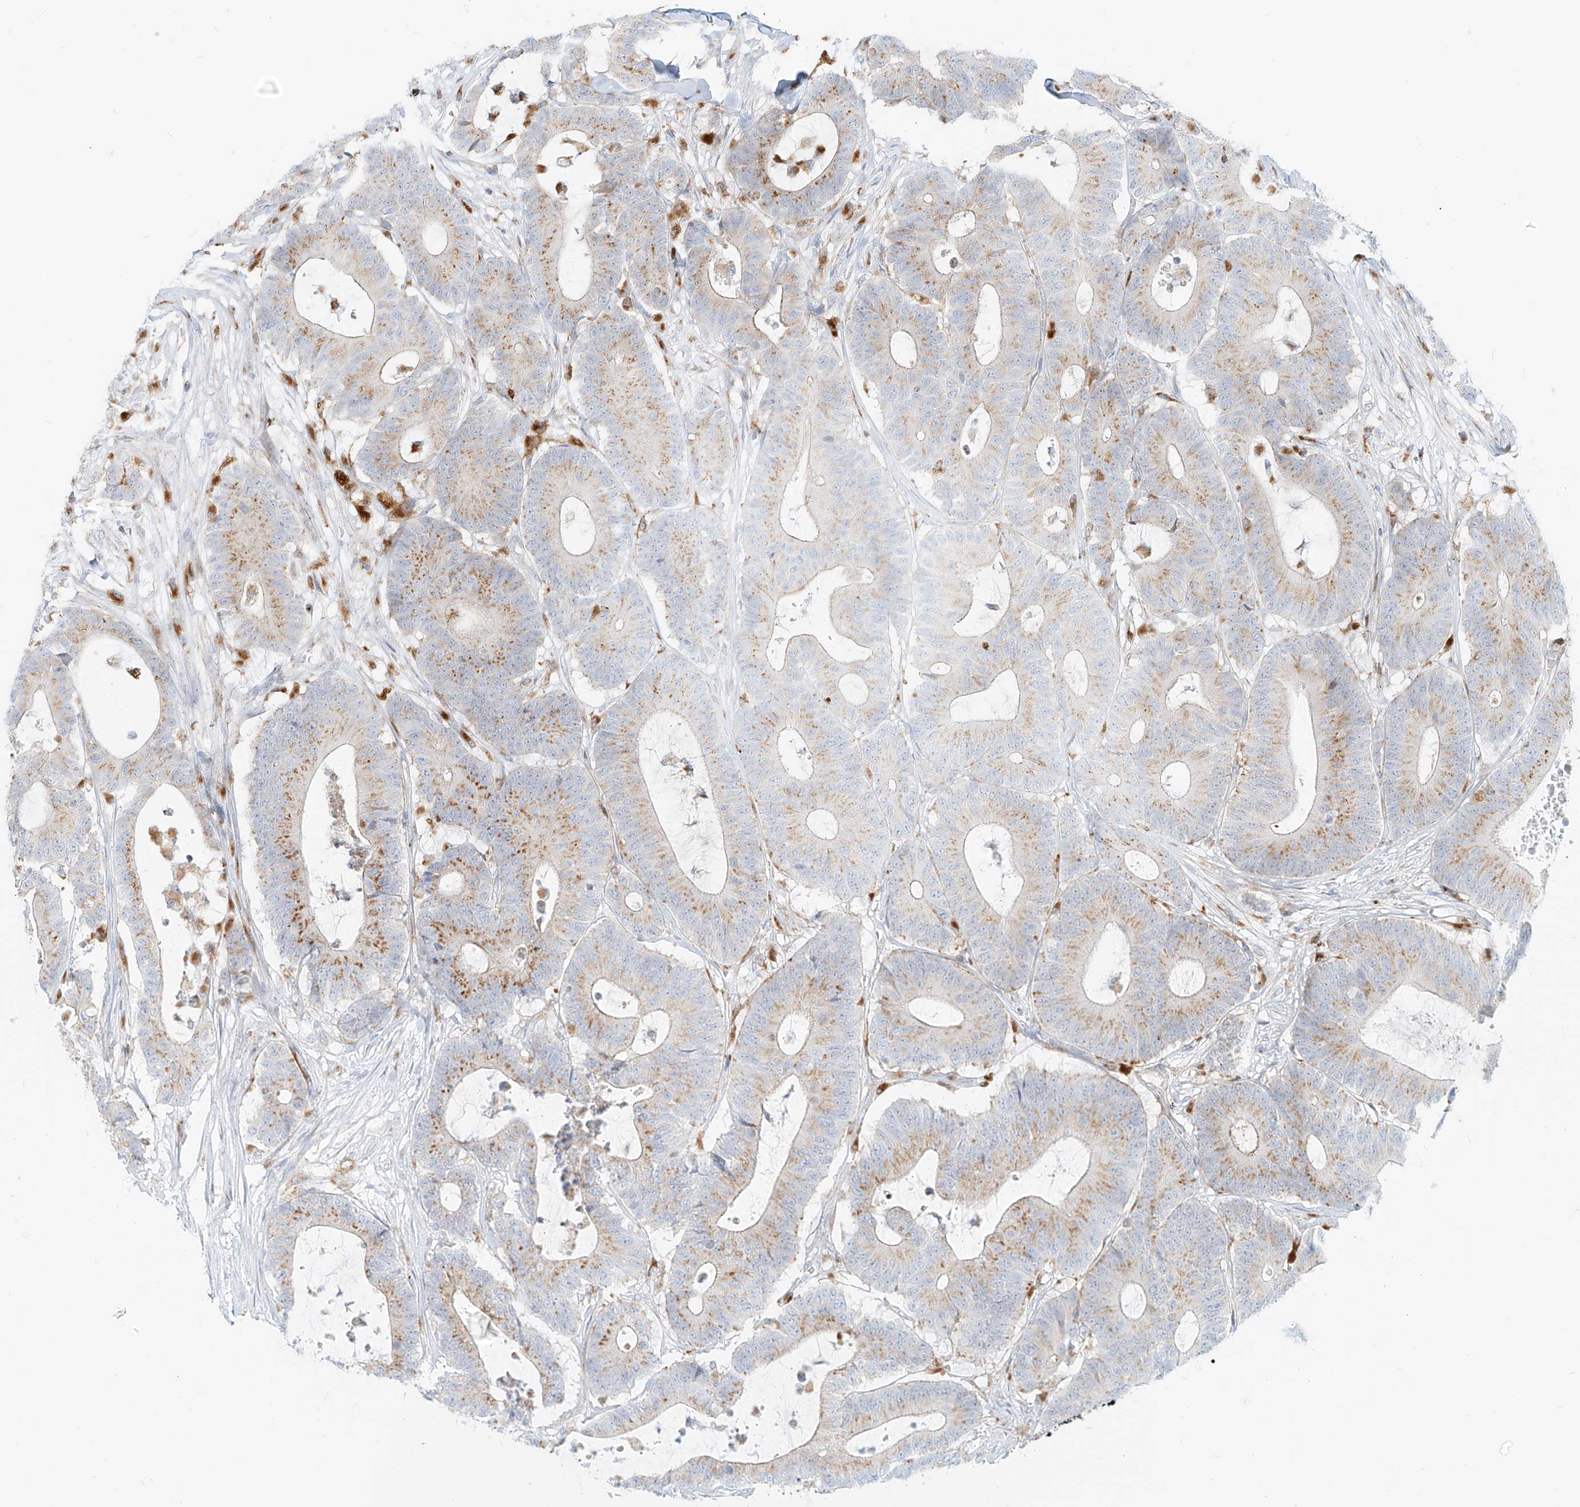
{"staining": {"intensity": "moderate", "quantity": ">75%", "location": "cytoplasmic/membranous"}, "tissue": "colorectal cancer", "cell_type": "Tumor cells", "image_type": "cancer", "snomed": [{"axis": "morphology", "description": "Adenocarcinoma, NOS"}, {"axis": "topography", "description": "Colon"}], "caption": "Protein positivity by immunohistochemistry (IHC) reveals moderate cytoplasmic/membranous expression in about >75% of tumor cells in colorectal cancer (adenocarcinoma).", "gene": "SLC35F6", "patient": {"sex": "female", "age": 84}}